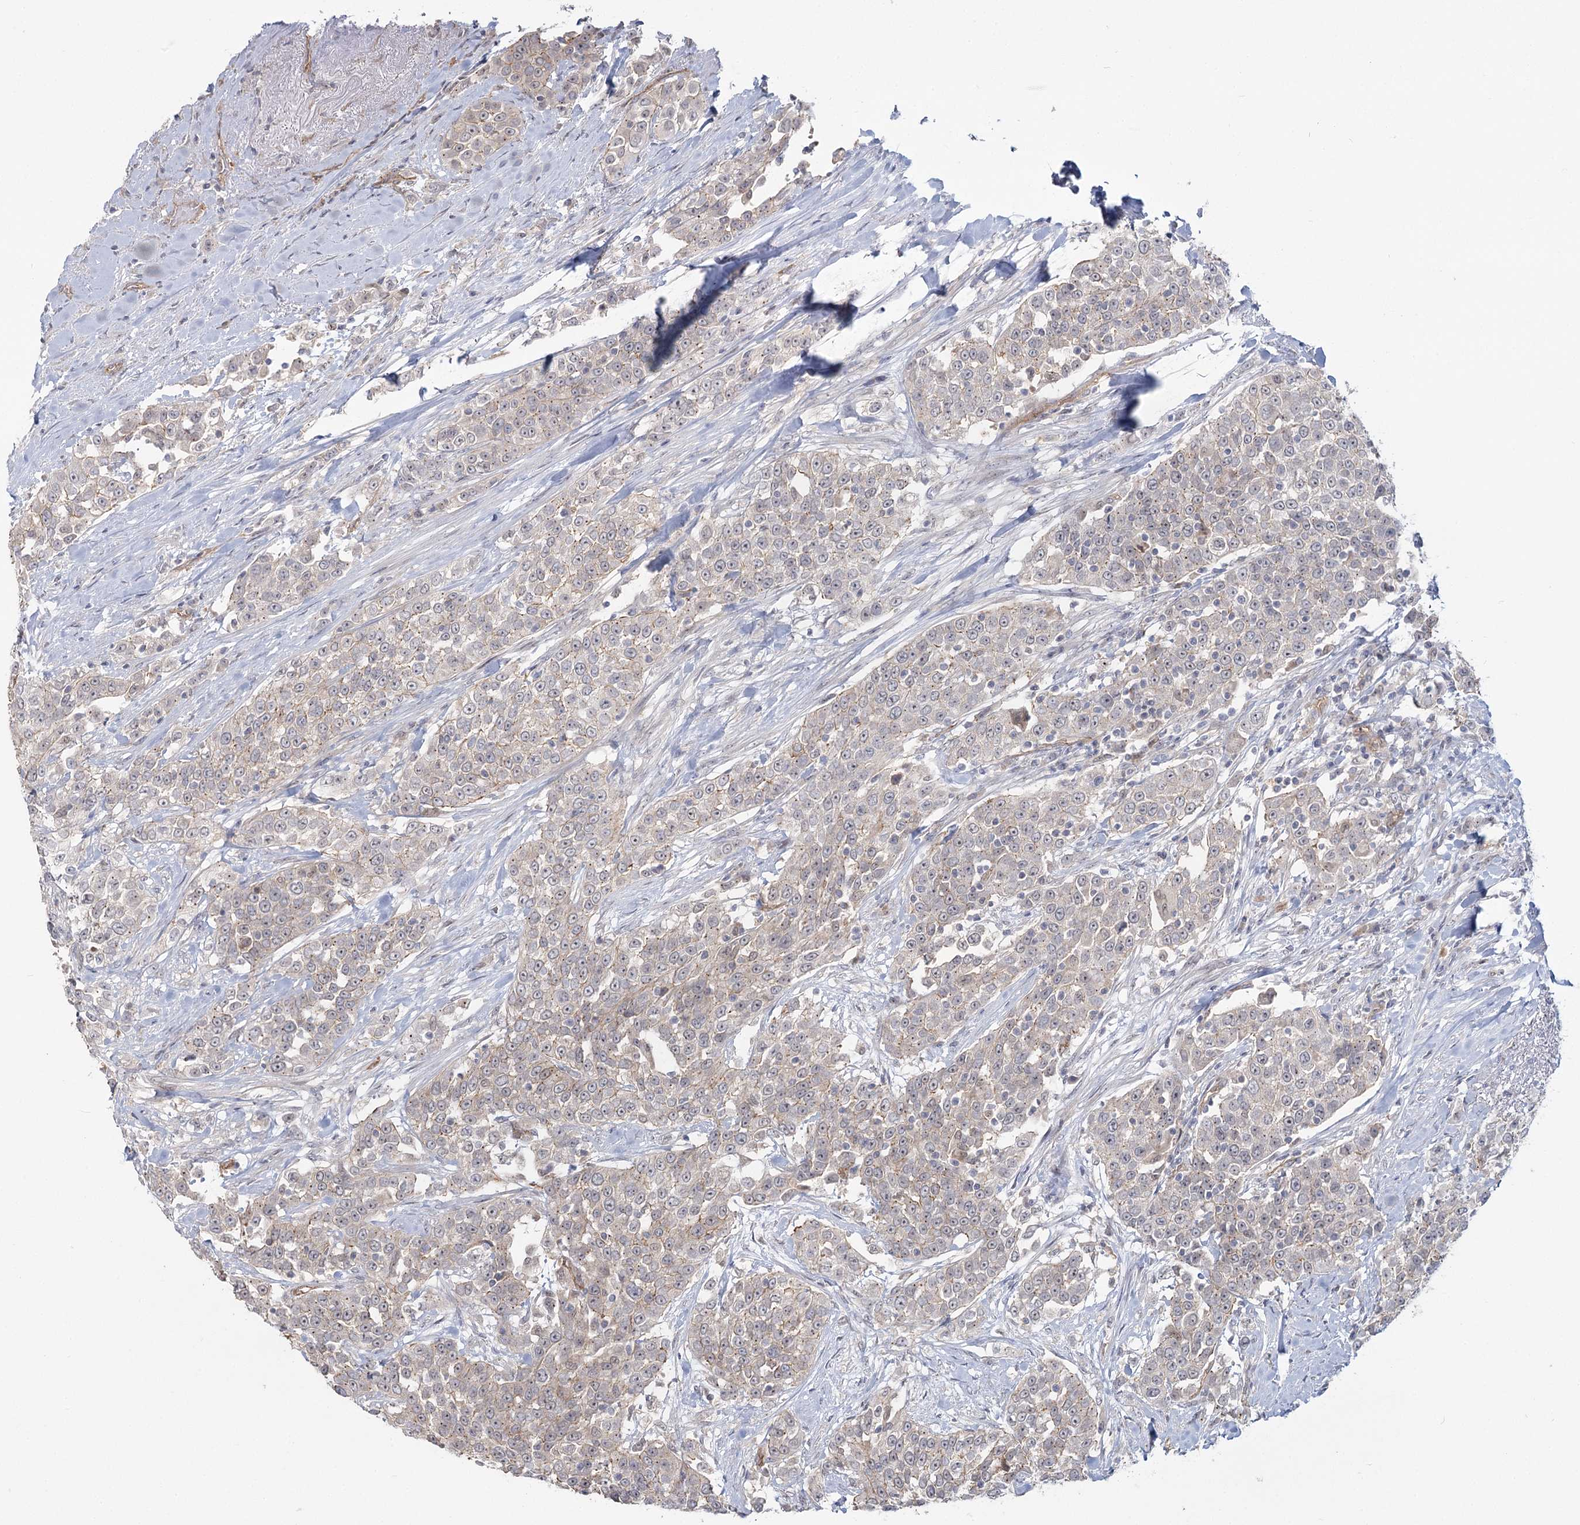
{"staining": {"intensity": "weak", "quantity": "<25%", "location": "cytoplasmic/membranous"}, "tissue": "urothelial cancer", "cell_type": "Tumor cells", "image_type": "cancer", "snomed": [{"axis": "morphology", "description": "Urothelial carcinoma, High grade"}, {"axis": "topography", "description": "Urinary bladder"}], "caption": "DAB (3,3'-diaminobenzidine) immunohistochemical staining of human urothelial carcinoma (high-grade) demonstrates no significant positivity in tumor cells.", "gene": "RPP14", "patient": {"sex": "female", "age": 80}}